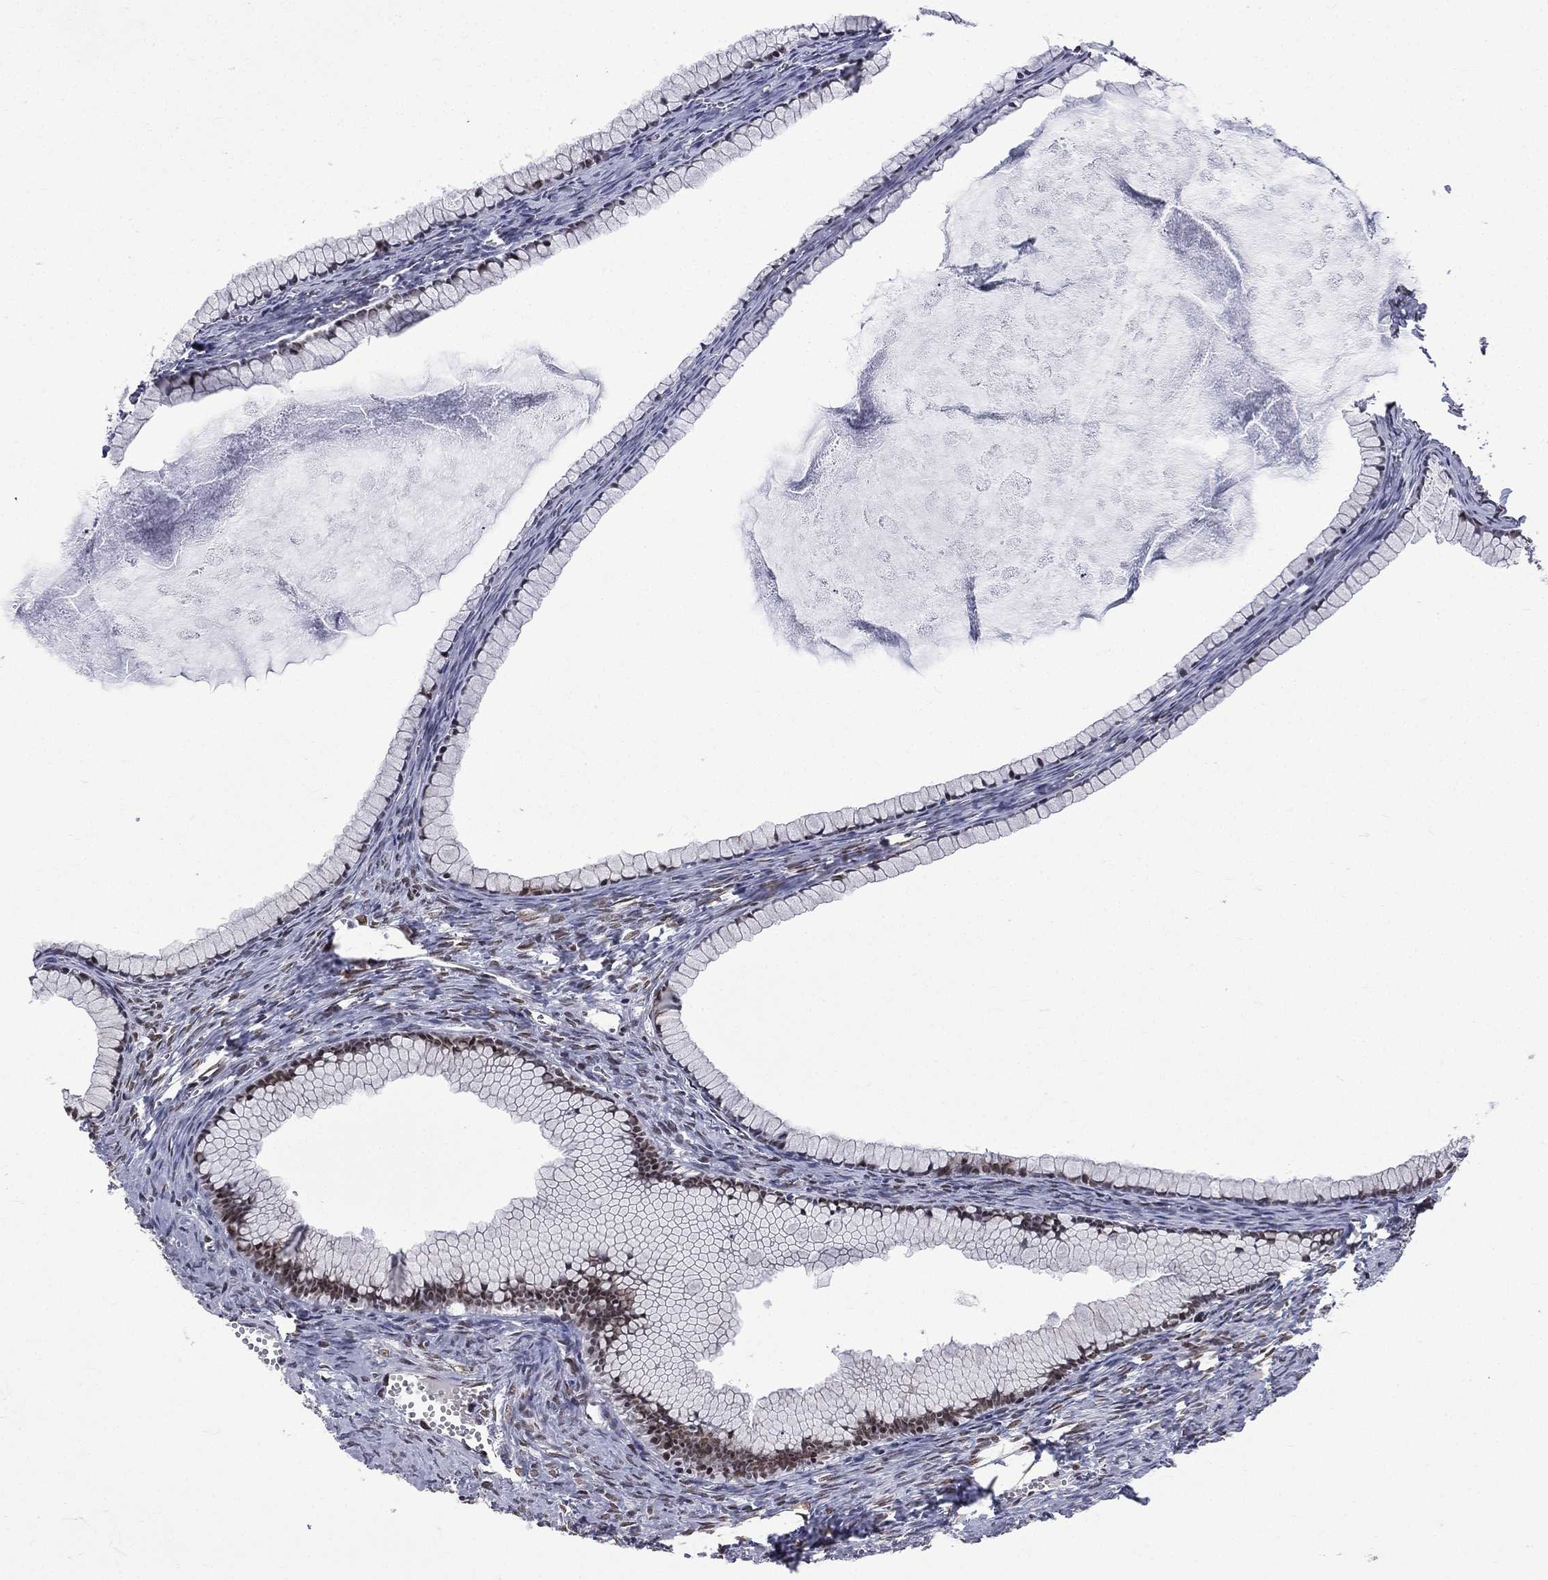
{"staining": {"intensity": "moderate", "quantity": "25%-75%", "location": "nuclear"}, "tissue": "ovarian cancer", "cell_type": "Tumor cells", "image_type": "cancer", "snomed": [{"axis": "morphology", "description": "Cystadenocarcinoma, mucinous, NOS"}, {"axis": "topography", "description": "Ovary"}], "caption": "Ovarian mucinous cystadenocarcinoma tissue exhibits moderate nuclear expression in about 25%-75% of tumor cells, visualized by immunohistochemistry.", "gene": "C5orf24", "patient": {"sex": "female", "age": 41}}